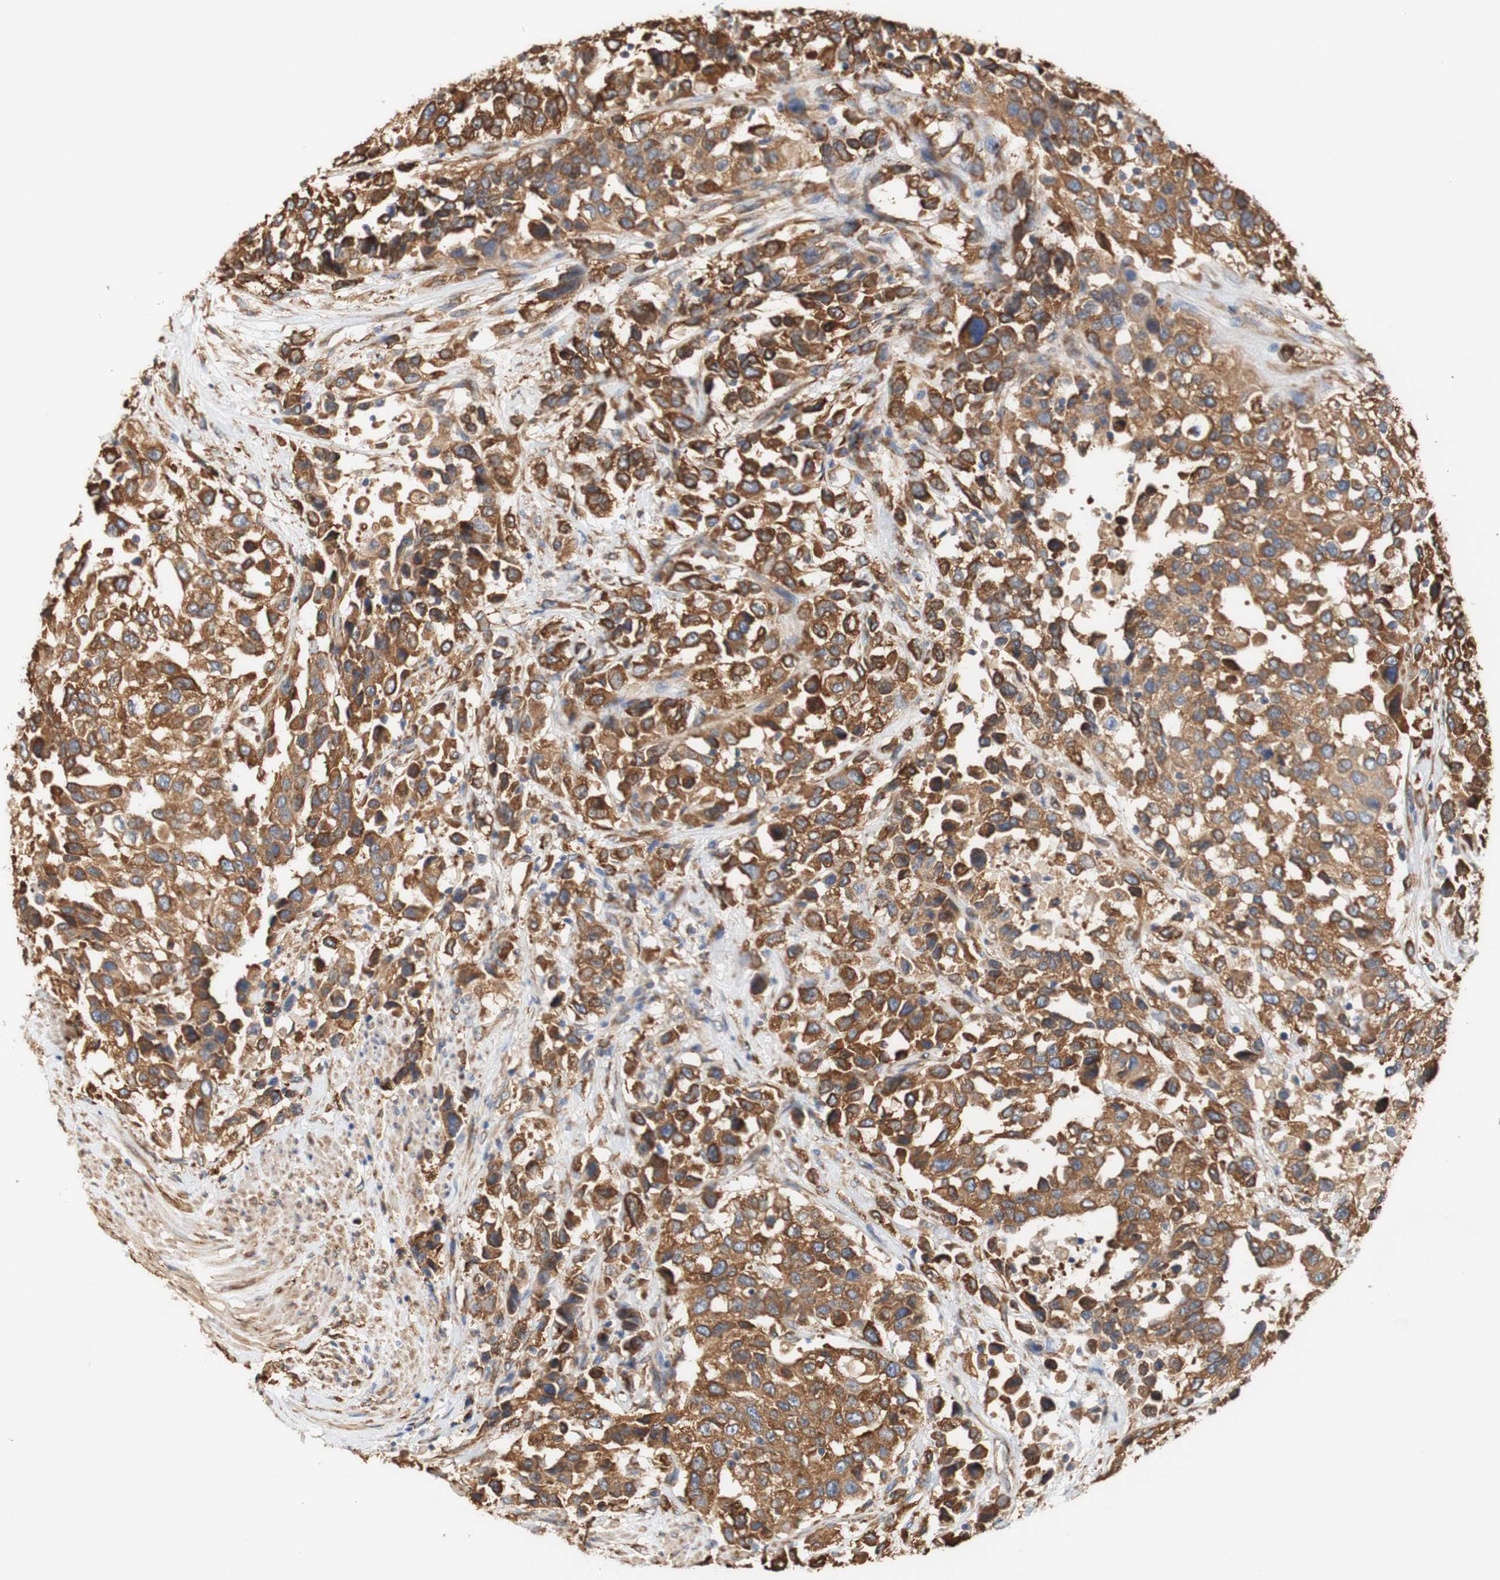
{"staining": {"intensity": "strong", "quantity": ">75%", "location": "cytoplasmic/membranous"}, "tissue": "urothelial cancer", "cell_type": "Tumor cells", "image_type": "cancer", "snomed": [{"axis": "morphology", "description": "Urothelial carcinoma, High grade"}, {"axis": "topography", "description": "Urinary bladder"}], "caption": "The photomicrograph reveals staining of urothelial cancer, revealing strong cytoplasmic/membranous protein positivity (brown color) within tumor cells.", "gene": "EIF2AK4", "patient": {"sex": "female", "age": 80}}